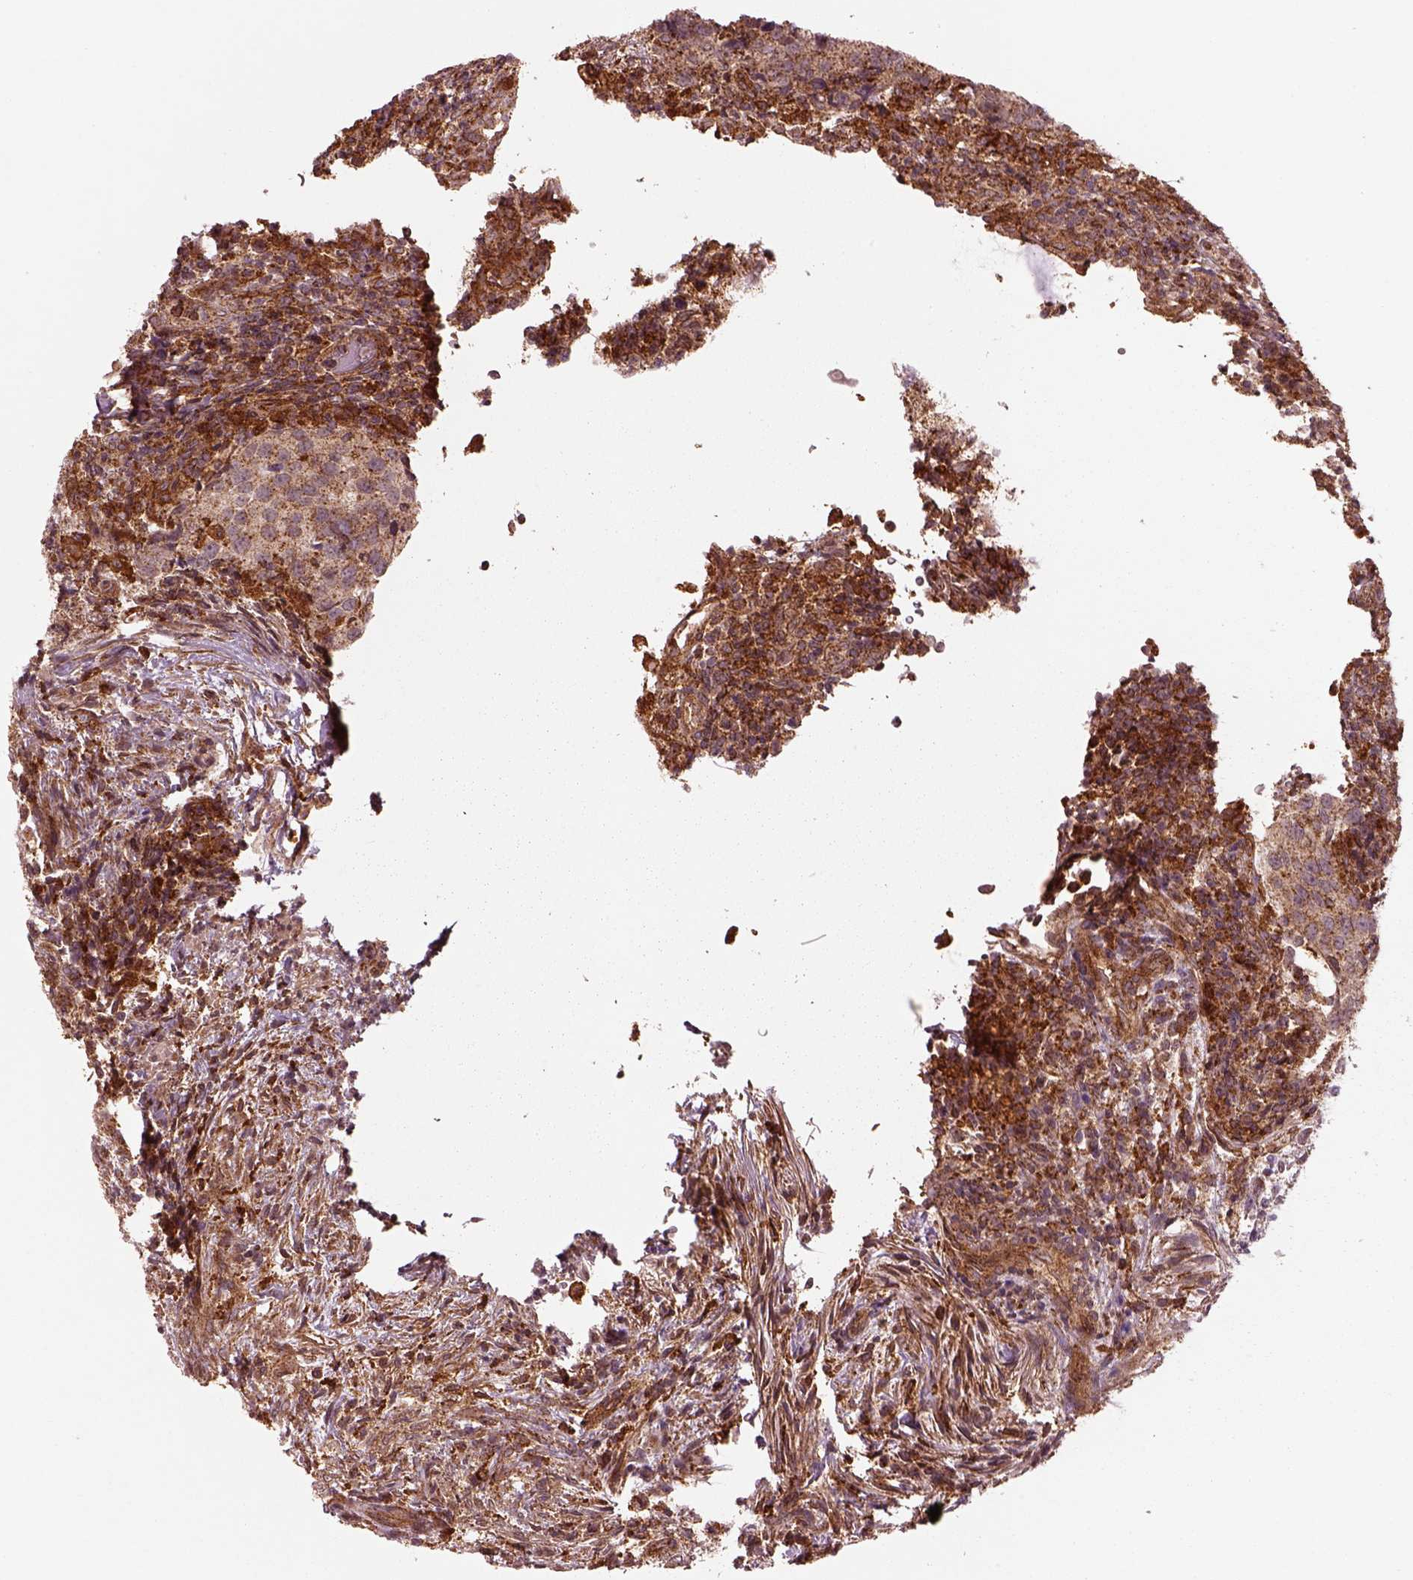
{"staining": {"intensity": "strong", "quantity": "<25%", "location": "cytoplasmic/membranous"}, "tissue": "urothelial cancer", "cell_type": "Tumor cells", "image_type": "cancer", "snomed": [{"axis": "morphology", "description": "Urothelial carcinoma, High grade"}, {"axis": "topography", "description": "Urinary bladder"}], "caption": "Immunohistochemistry photomicrograph of urothelial cancer stained for a protein (brown), which shows medium levels of strong cytoplasmic/membranous positivity in about <25% of tumor cells.", "gene": "WASHC2A", "patient": {"sex": "female", "age": 78}}